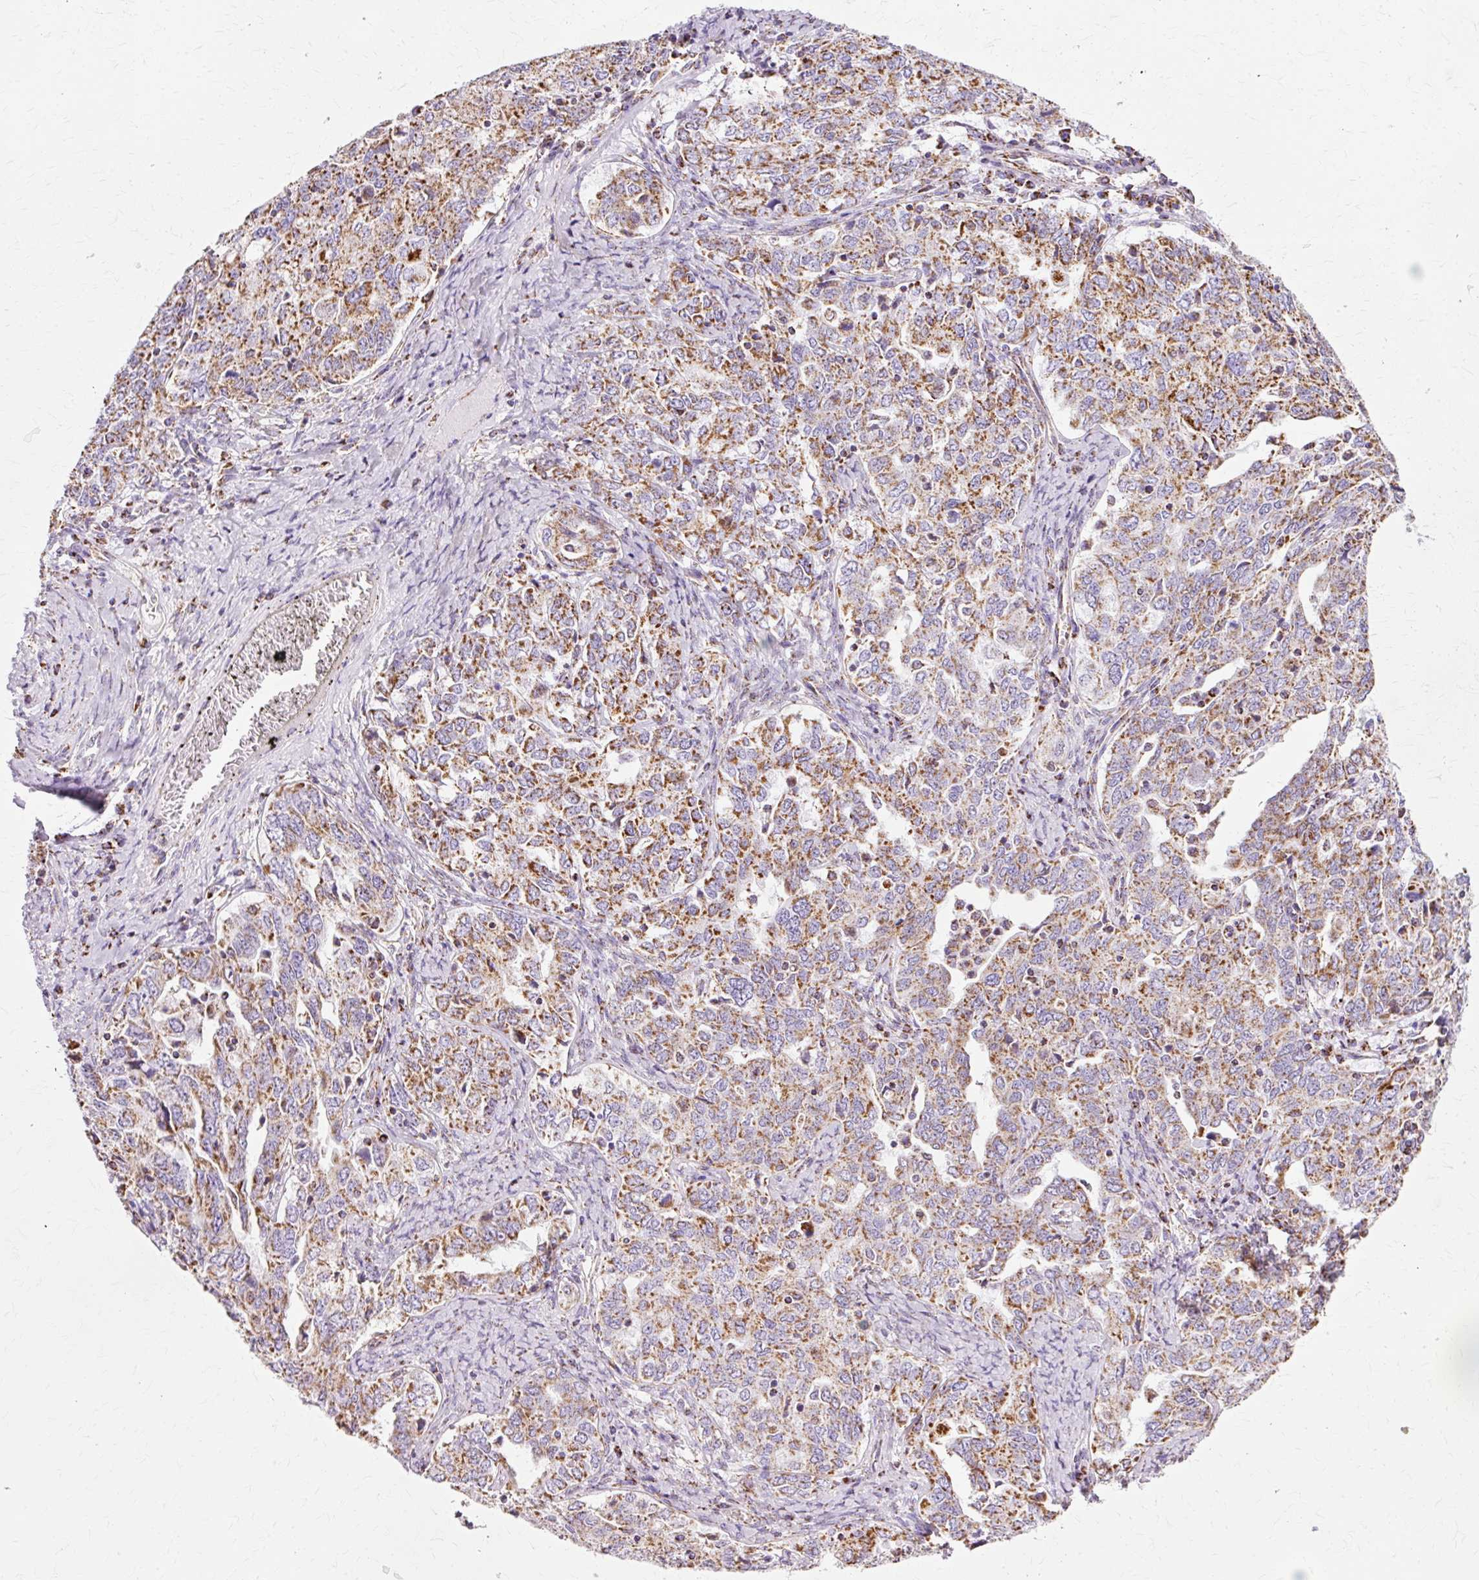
{"staining": {"intensity": "moderate", "quantity": ">75%", "location": "cytoplasmic/membranous"}, "tissue": "ovarian cancer", "cell_type": "Tumor cells", "image_type": "cancer", "snomed": [{"axis": "morphology", "description": "Carcinoma, endometroid"}, {"axis": "topography", "description": "Ovary"}], "caption": "Ovarian cancer was stained to show a protein in brown. There is medium levels of moderate cytoplasmic/membranous positivity in about >75% of tumor cells.", "gene": "ATP5PO", "patient": {"sex": "female", "age": 62}}